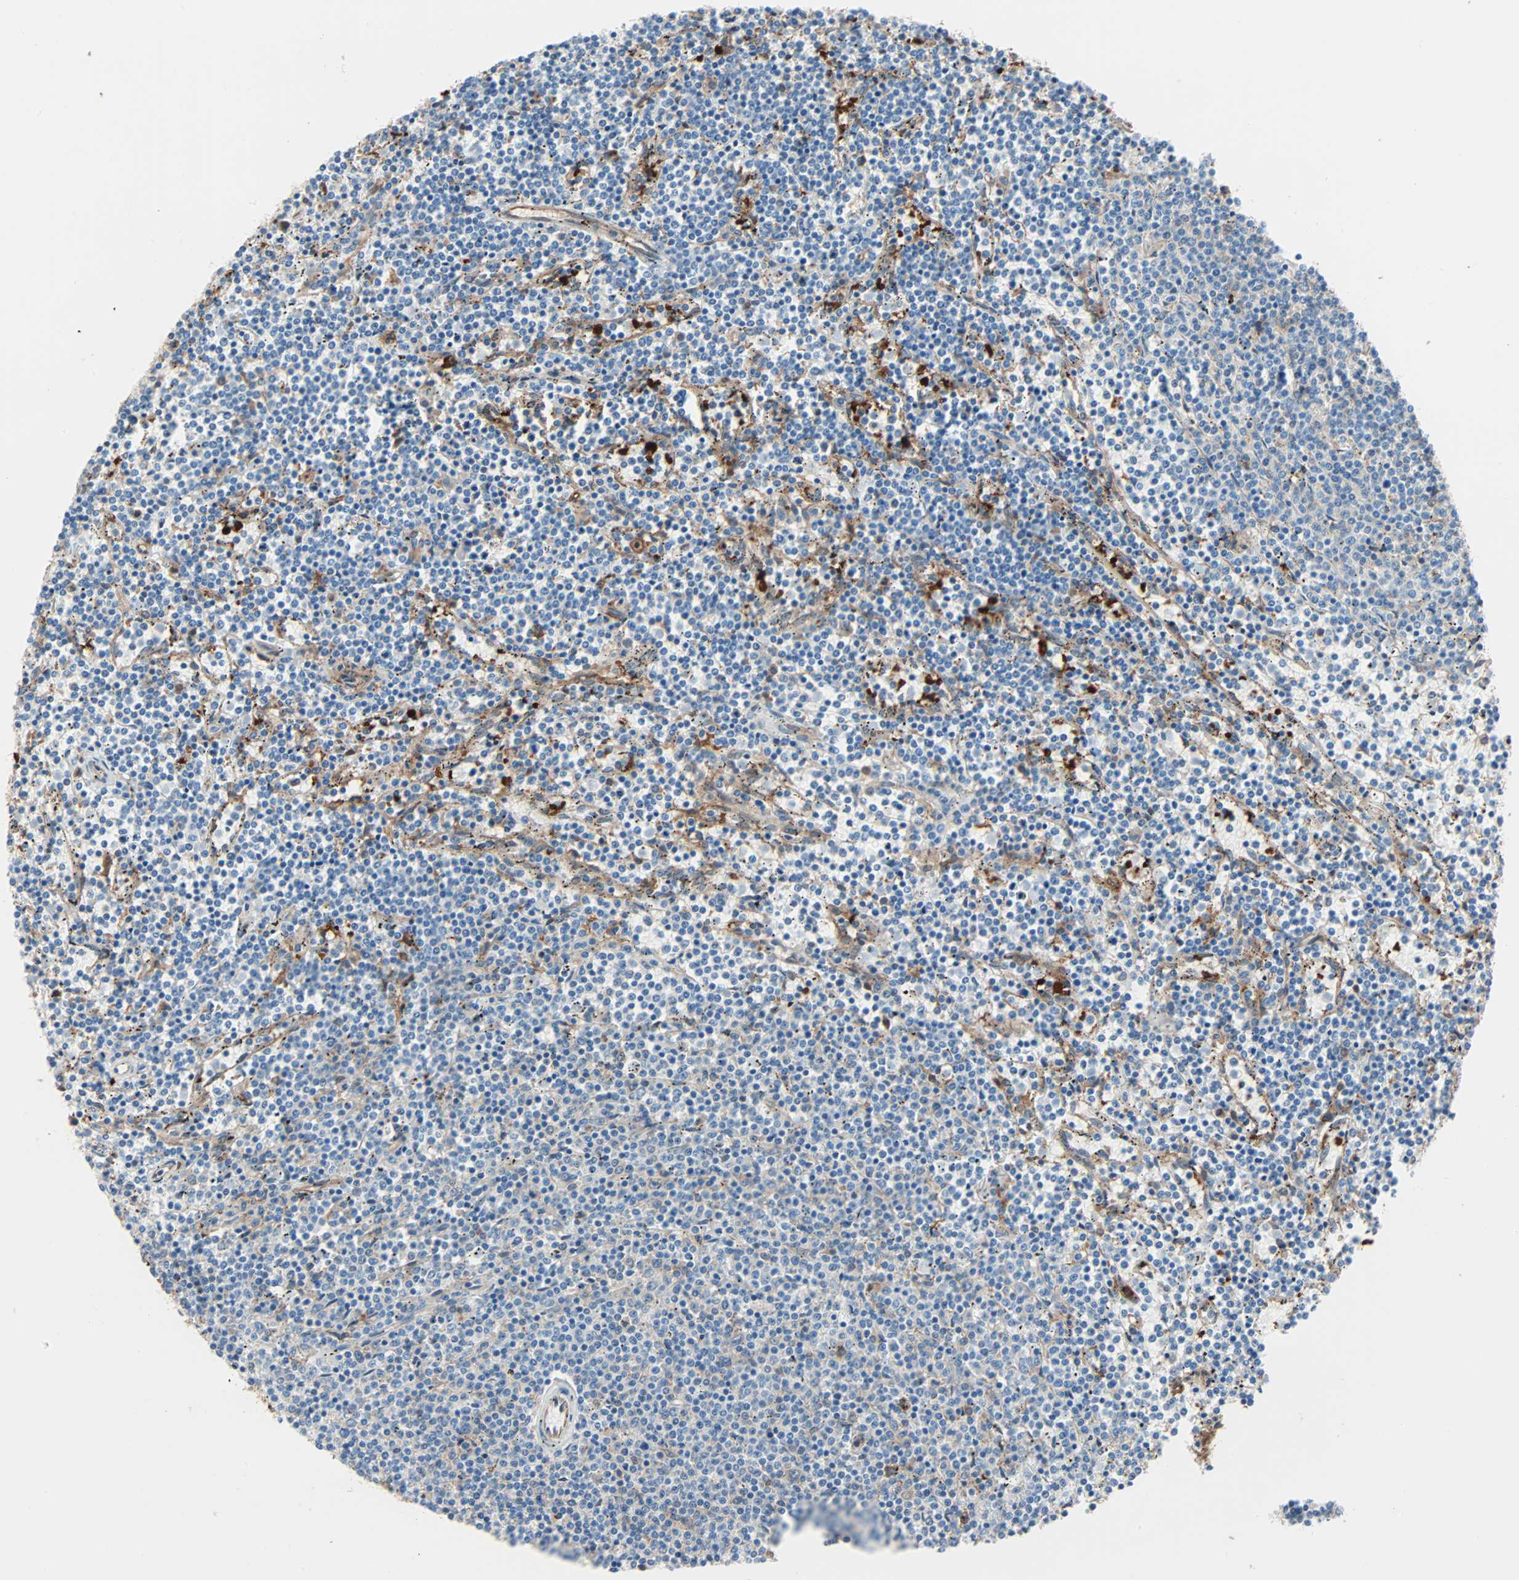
{"staining": {"intensity": "negative", "quantity": "none", "location": "none"}, "tissue": "lymphoma", "cell_type": "Tumor cells", "image_type": "cancer", "snomed": [{"axis": "morphology", "description": "Malignant lymphoma, non-Hodgkin's type, Low grade"}, {"axis": "topography", "description": "Spleen"}], "caption": "High power microscopy image of an immunohistochemistry (IHC) image of malignant lymphoma, non-Hodgkin's type (low-grade), revealing no significant positivity in tumor cells. Nuclei are stained in blue.", "gene": "EPB41L2", "patient": {"sex": "female", "age": 50}}